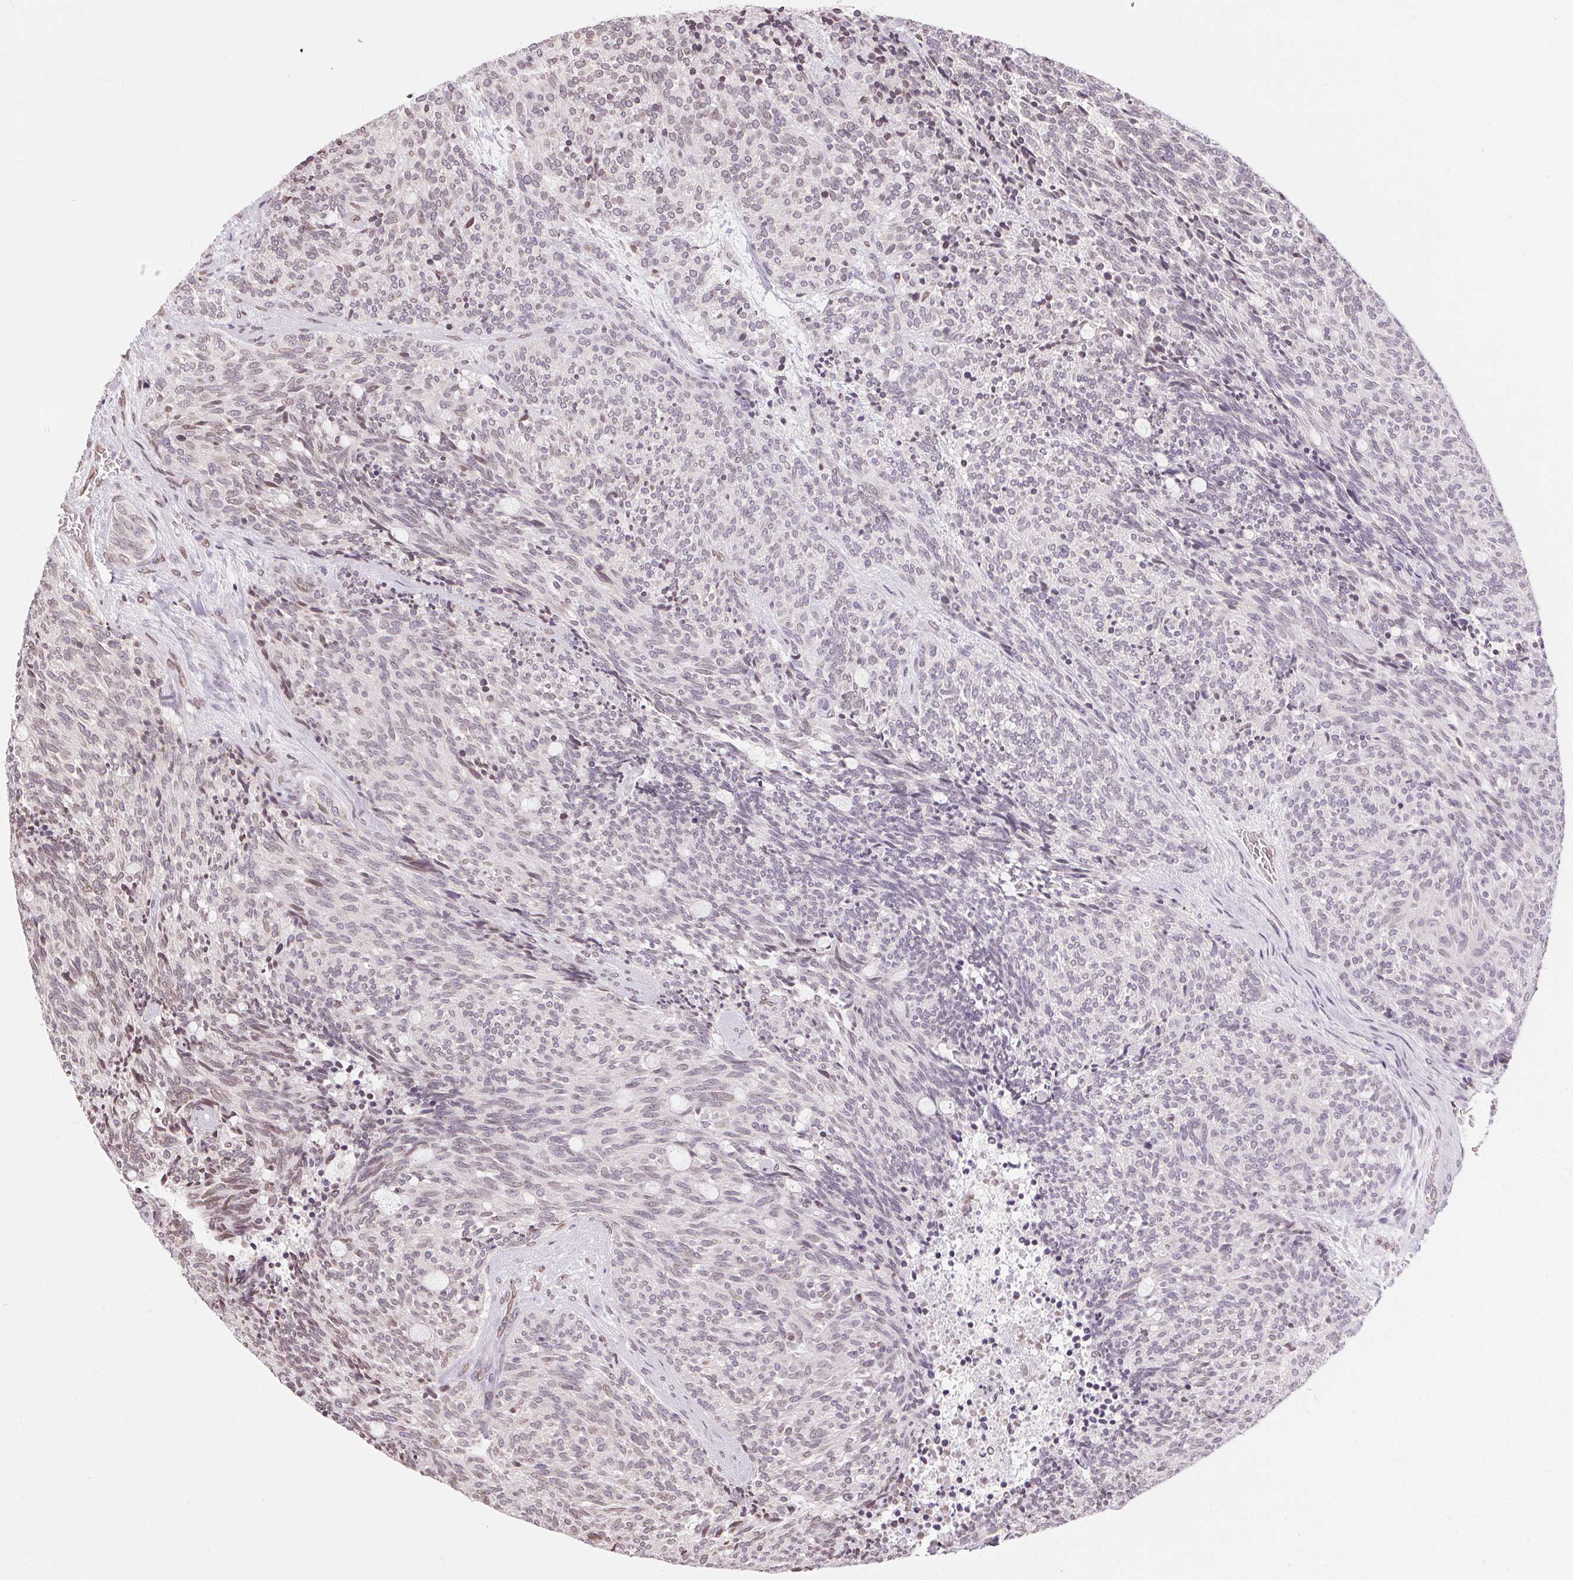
{"staining": {"intensity": "weak", "quantity": "25%-75%", "location": "nuclear"}, "tissue": "carcinoid", "cell_type": "Tumor cells", "image_type": "cancer", "snomed": [{"axis": "morphology", "description": "Carcinoid, malignant, NOS"}, {"axis": "topography", "description": "Pancreas"}], "caption": "Protein staining of carcinoid (malignant) tissue reveals weak nuclear expression in approximately 25%-75% of tumor cells.", "gene": "TMEM175", "patient": {"sex": "female", "age": 54}}